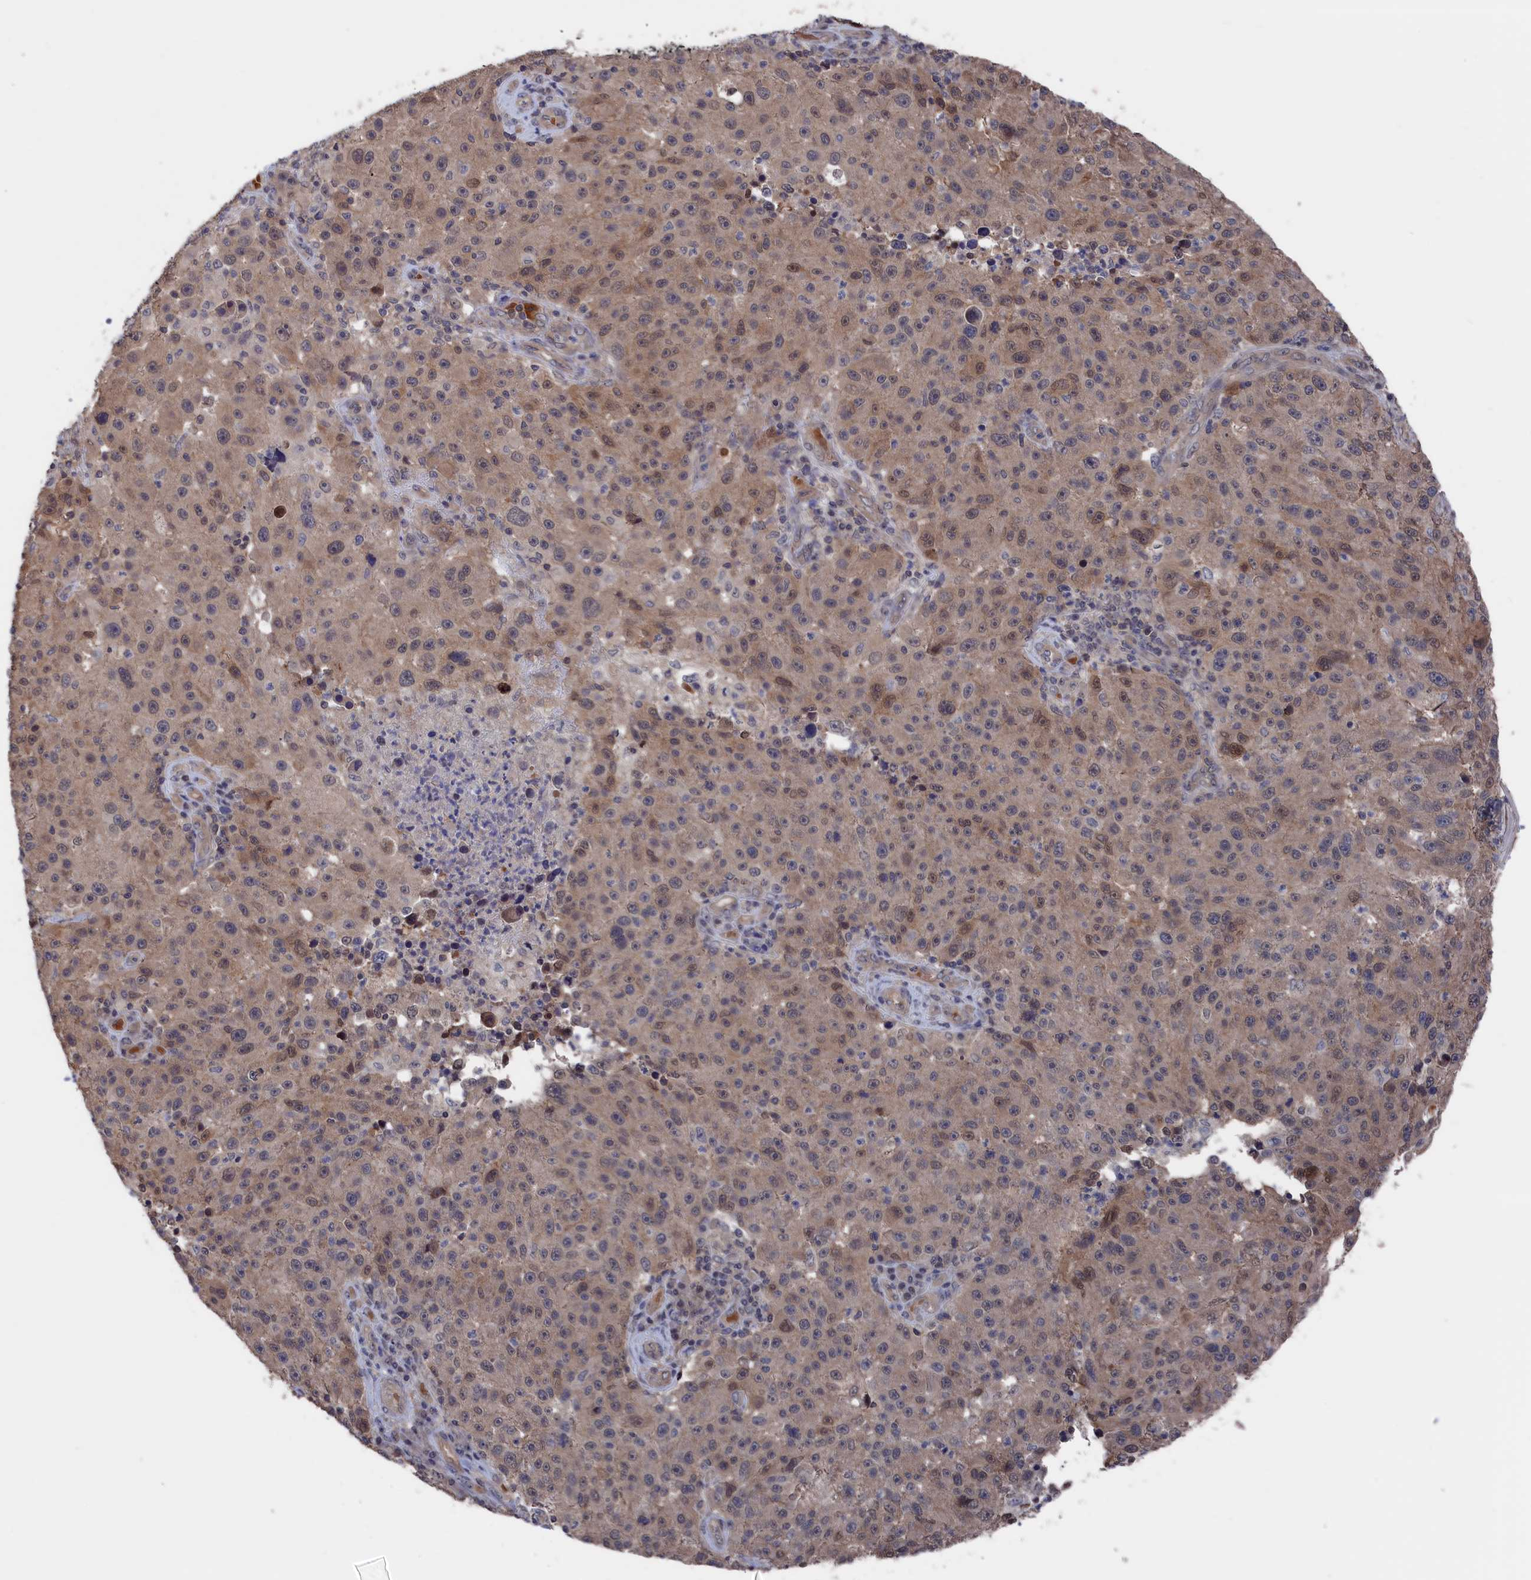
{"staining": {"intensity": "weak", "quantity": "25%-75%", "location": "cytoplasmic/membranous,nuclear"}, "tissue": "melanoma", "cell_type": "Tumor cells", "image_type": "cancer", "snomed": [{"axis": "morphology", "description": "Malignant melanoma, NOS"}, {"axis": "topography", "description": "Skin"}], "caption": "The immunohistochemical stain highlights weak cytoplasmic/membranous and nuclear expression in tumor cells of melanoma tissue. (brown staining indicates protein expression, while blue staining denotes nuclei).", "gene": "NUTF2", "patient": {"sex": "male", "age": 53}}